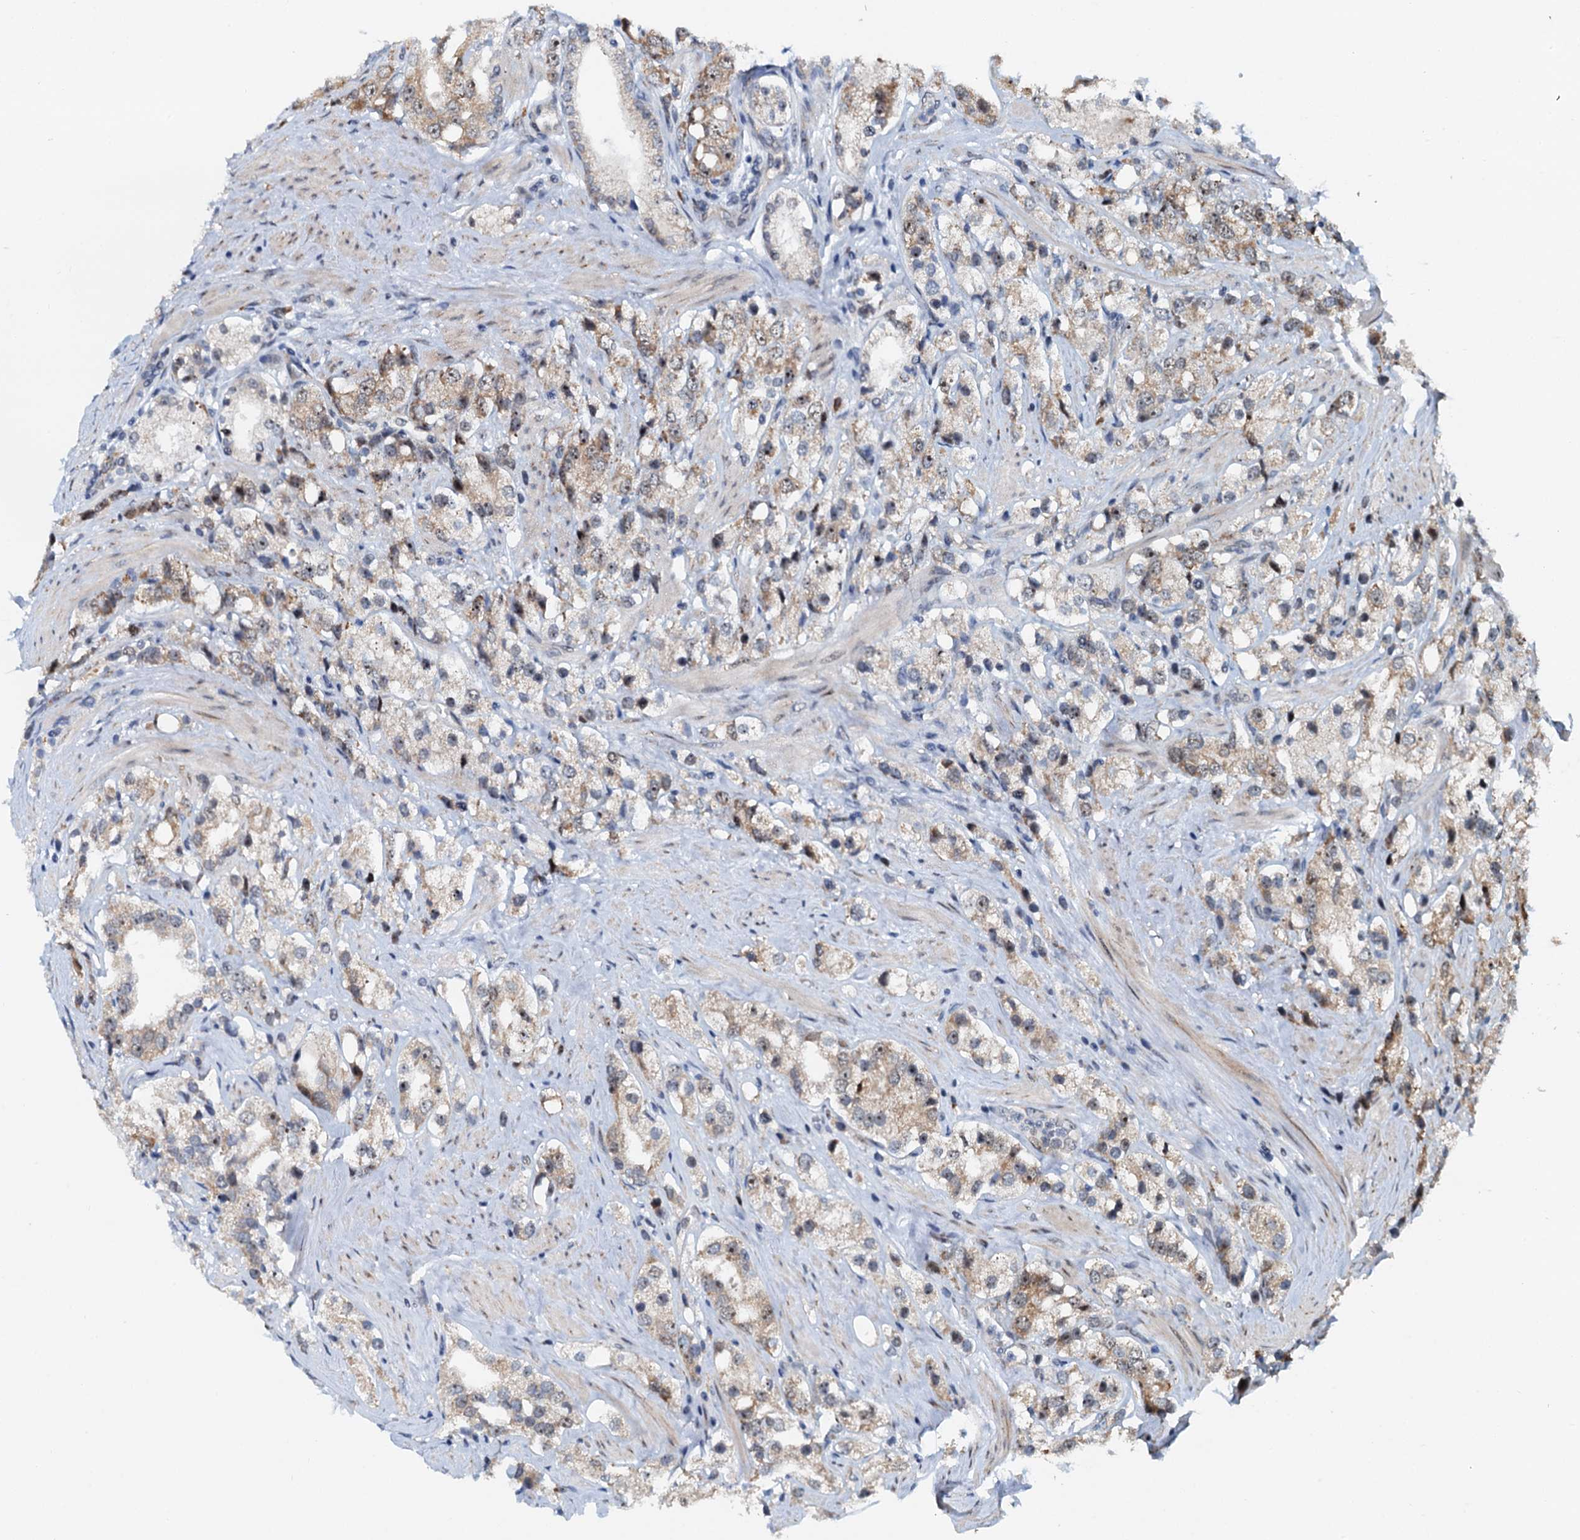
{"staining": {"intensity": "weak", "quantity": "25%-75%", "location": "cytoplasmic/membranous"}, "tissue": "prostate cancer", "cell_type": "Tumor cells", "image_type": "cancer", "snomed": [{"axis": "morphology", "description": "Adenocarcinoma, NOS"}, {"axis": "topography", "description": "Prostate"}], "caption": "Brown immunohistochemical staining in human adenocarcinoma (prostate) shows weak cytoplasmic/membranous positivity in approximately 25%-75% of tumor cells.", "gene": "DNAJC21", "patient": {"sex": "male", "age": 79}}